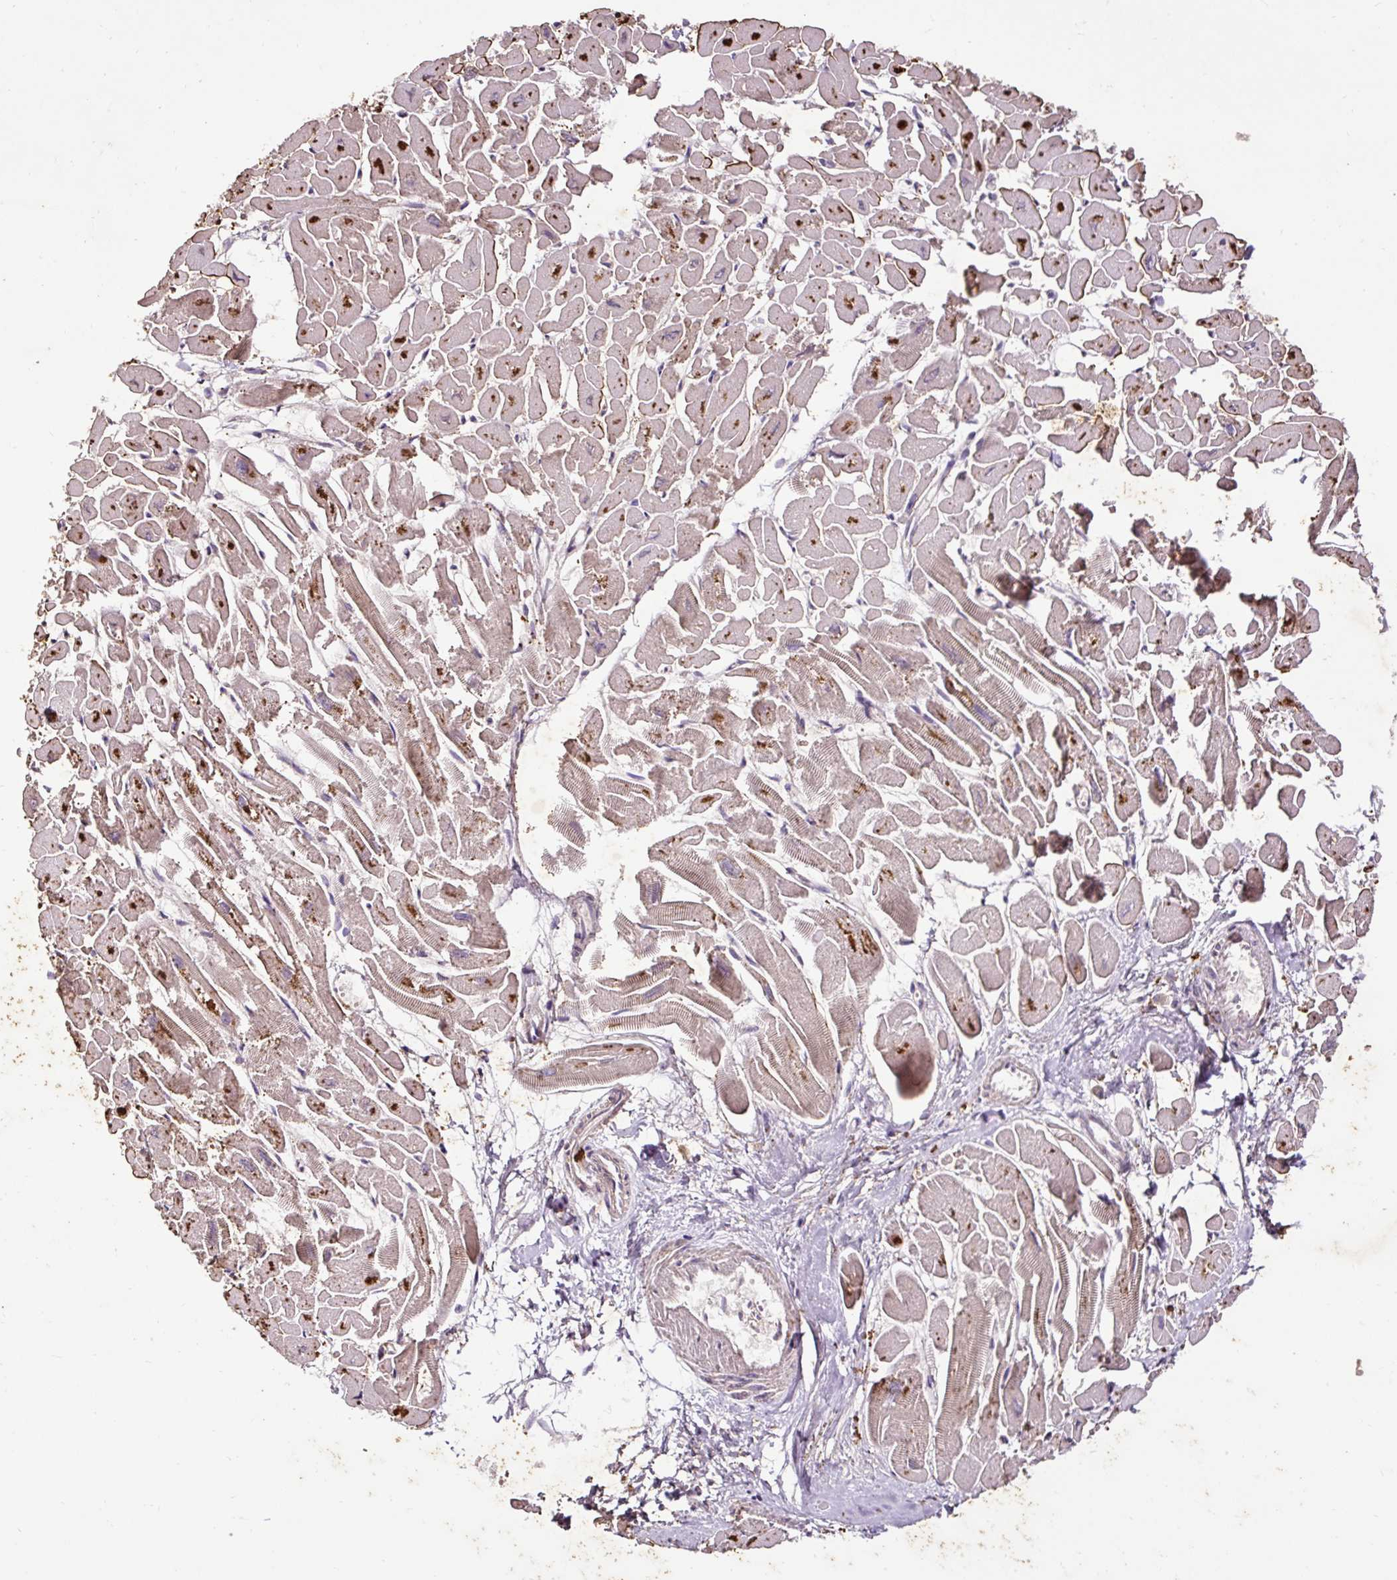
{"staining": {"intensity": "moderate", "quantity": ">75%", "location": "cytoplasmic/membranous"}, "tissue": "heart muscle", "cell_type": "Cardiomyocytes", "image_type": "normal", "snomed": [{"axis": "morphology", "description": "Normal tissue, NOS"}, {"axis": "topography", "description": "Heart"}], "caption": "High-power microscopy captured an IHC photomicrograph of normal heart muscle, revealing moderate cytoplasmic/membranous positivity in approximately >75% of cardiomyocytes.", "gene": "LRTM2", "patient": {"sex": "male", "age": 54}}